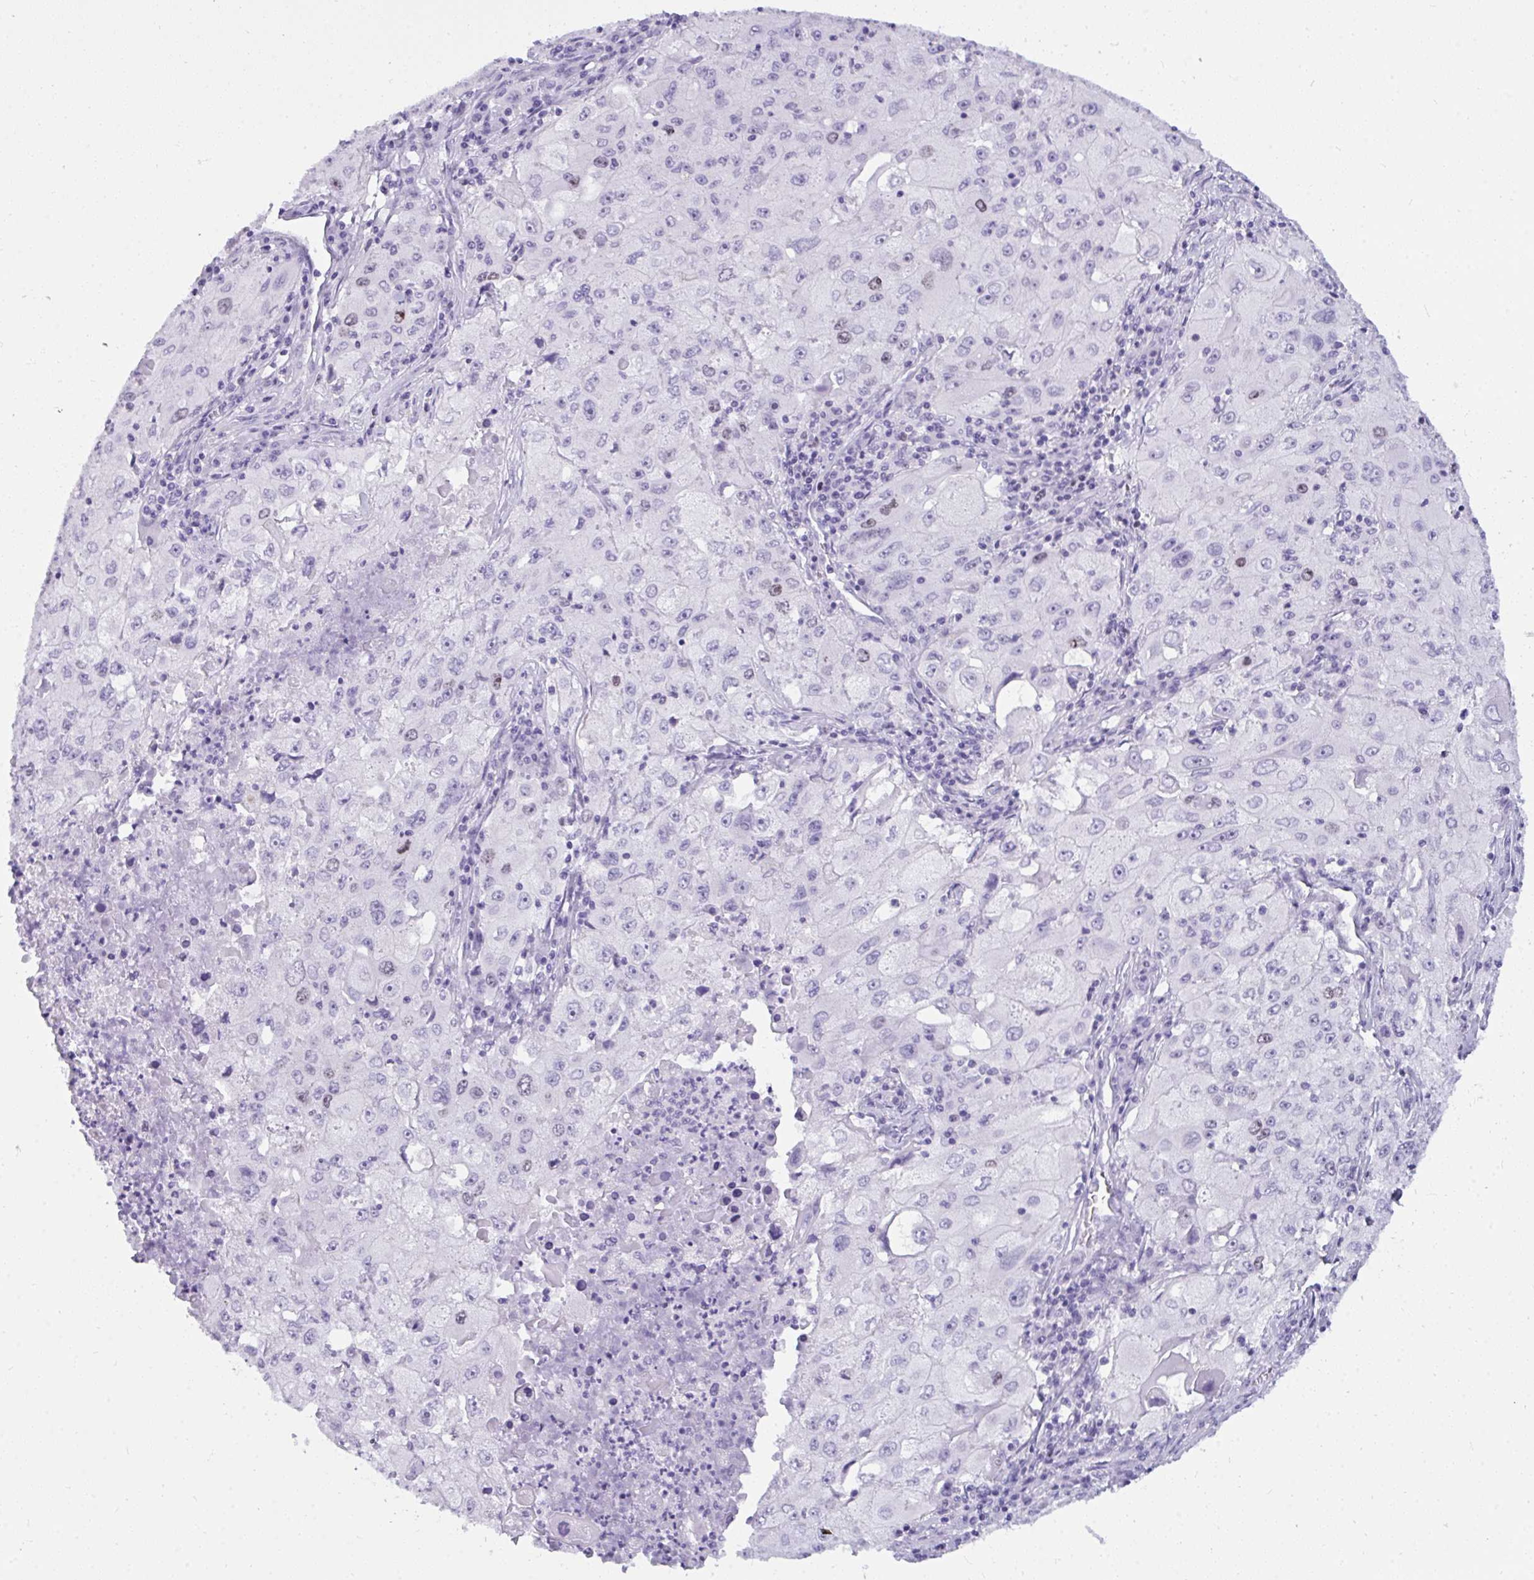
{"staining": {"intensity": "weak", "quantity": "<25%", "location": "nuclear"}, "tissue": "lung cancer", "cell_type": "Tumor cells", "image_type": "cancer", "snomed": [{"axis": "morphology", "description": "Squamous cell carcinoma, NOS"}, {"axis": "topography", "description": "Lung"}], "caption": "Protein analysis of lung cancer demonstrates no significant staining in tumor cells. (Immunohistochemistry (ihc), brightfield microscopy, high magnification).", "gene": "SUZ12", "patient": {"sex": "male", "age": 63}}